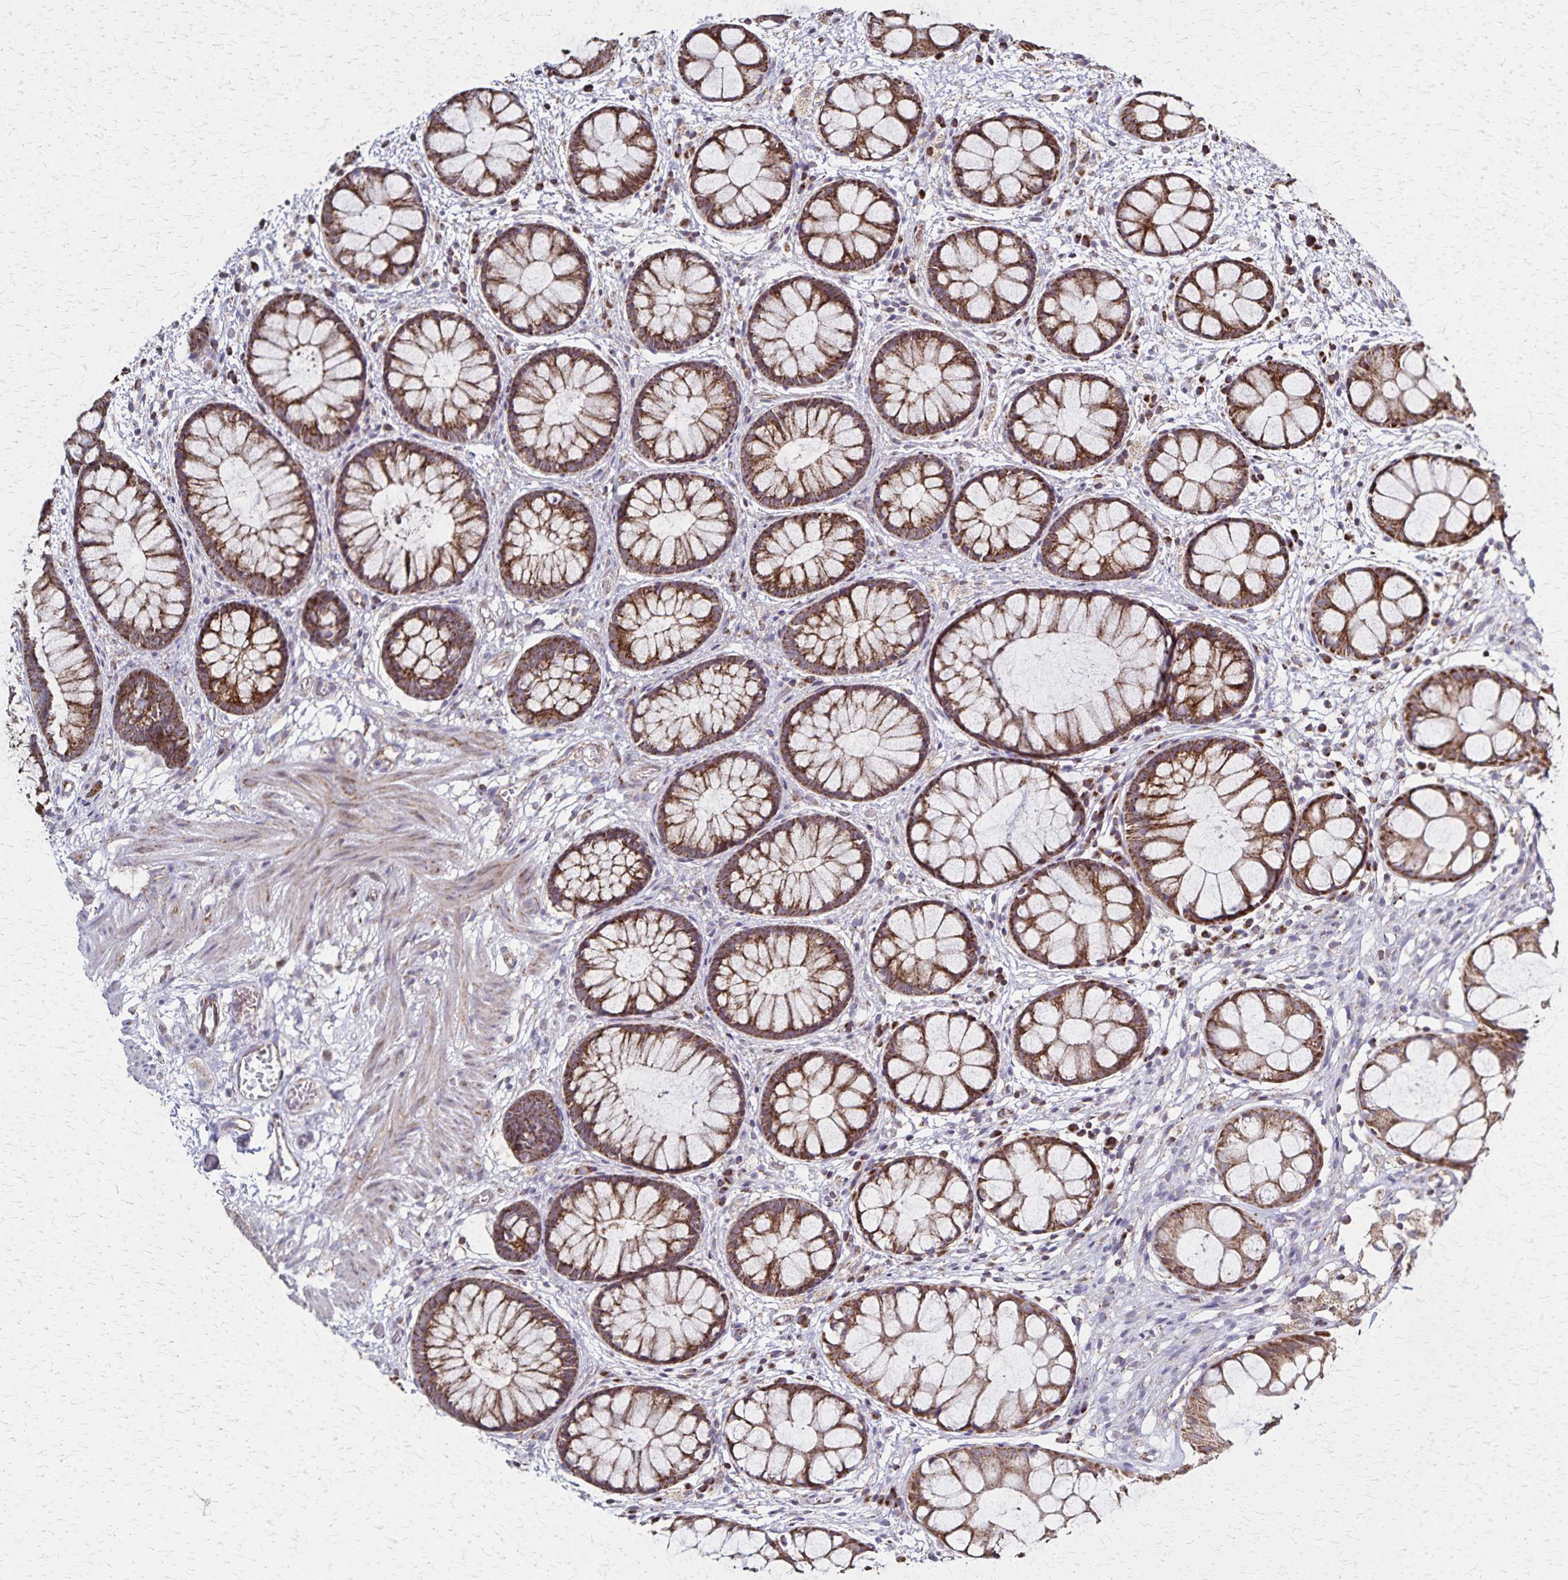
{"staining": {"intensity": "strong", "quantity": ">75%", "location": "cytoplasmic/membranous"}, "tissue": "rectum", "cell_type": "Glandular cells", "image_type": "normal", "snomed": [{"axis": "morphology", "description": "Normal tissue, NOS"}, {"axis": "topography", "description": "Rectum"}], "caption": "The histopathology image displays a brown stain indicating the presence of a protein in the cytoplasmic/membranous of glandular cells in rectum.", "gene": "NFS1", "patient": {"sex": "female", "age": 62}}